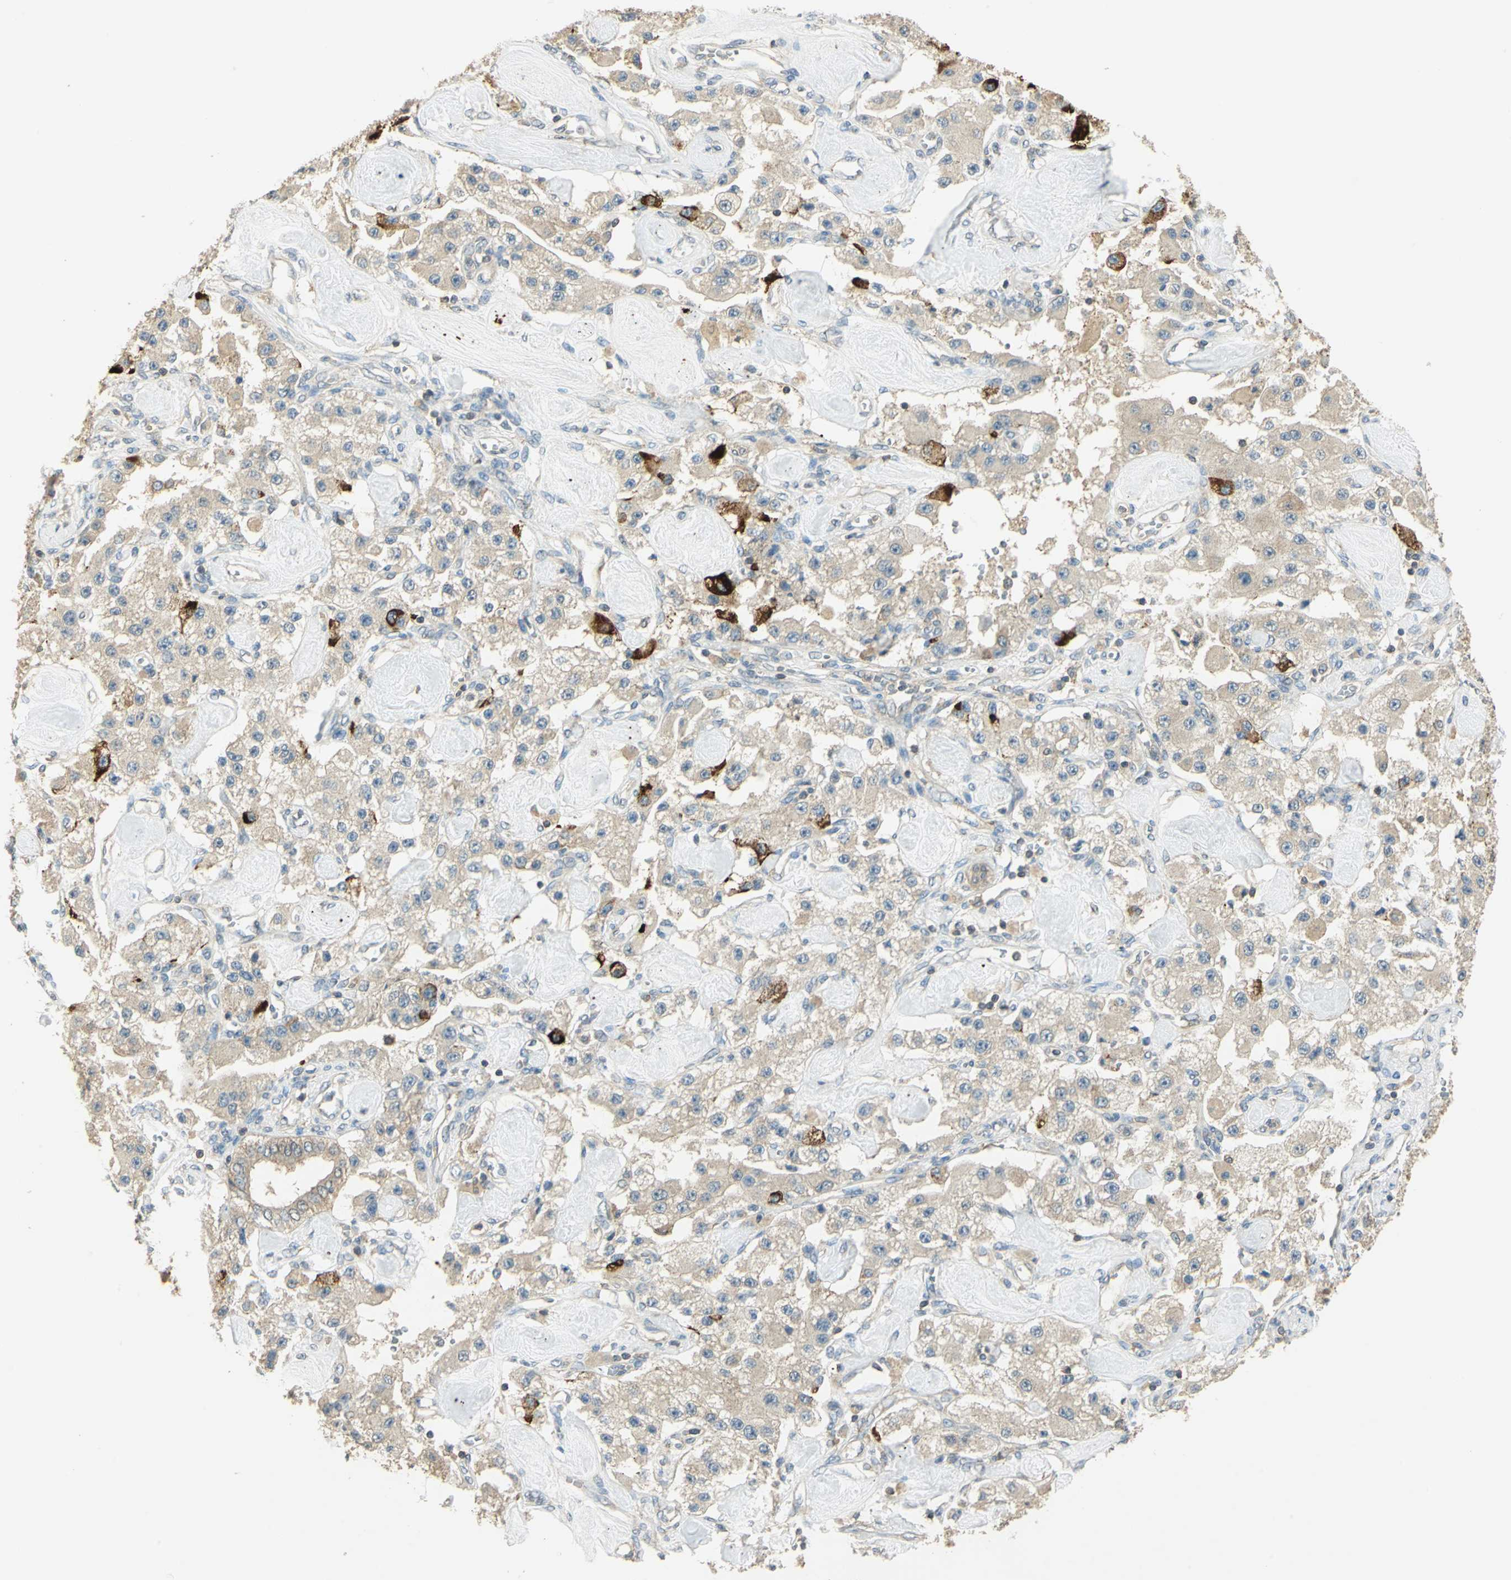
{"staining": {"intensity": "moderate", "quantity": ">75%", "location": "cytoplasmic/membranous"}, "tissue": "carcinoid", "cell_type": "Tumor cells", "image_type": "cancer", "snomed": [{"axis": "morphology", "description": "Carcinoid, malignant, NOS"}, {"axis": "topography", "description": "Pancreas"}], "caption": "An immunohistochemistry histopathology image of tumor tissue is shown. Protein staining in brown shows moderate cytoplasmic/membranous positivity in carcinoid (malignant) within tumor cells.", "gene": "SHC2", "patient": {"sex": "male", "age": 41}}